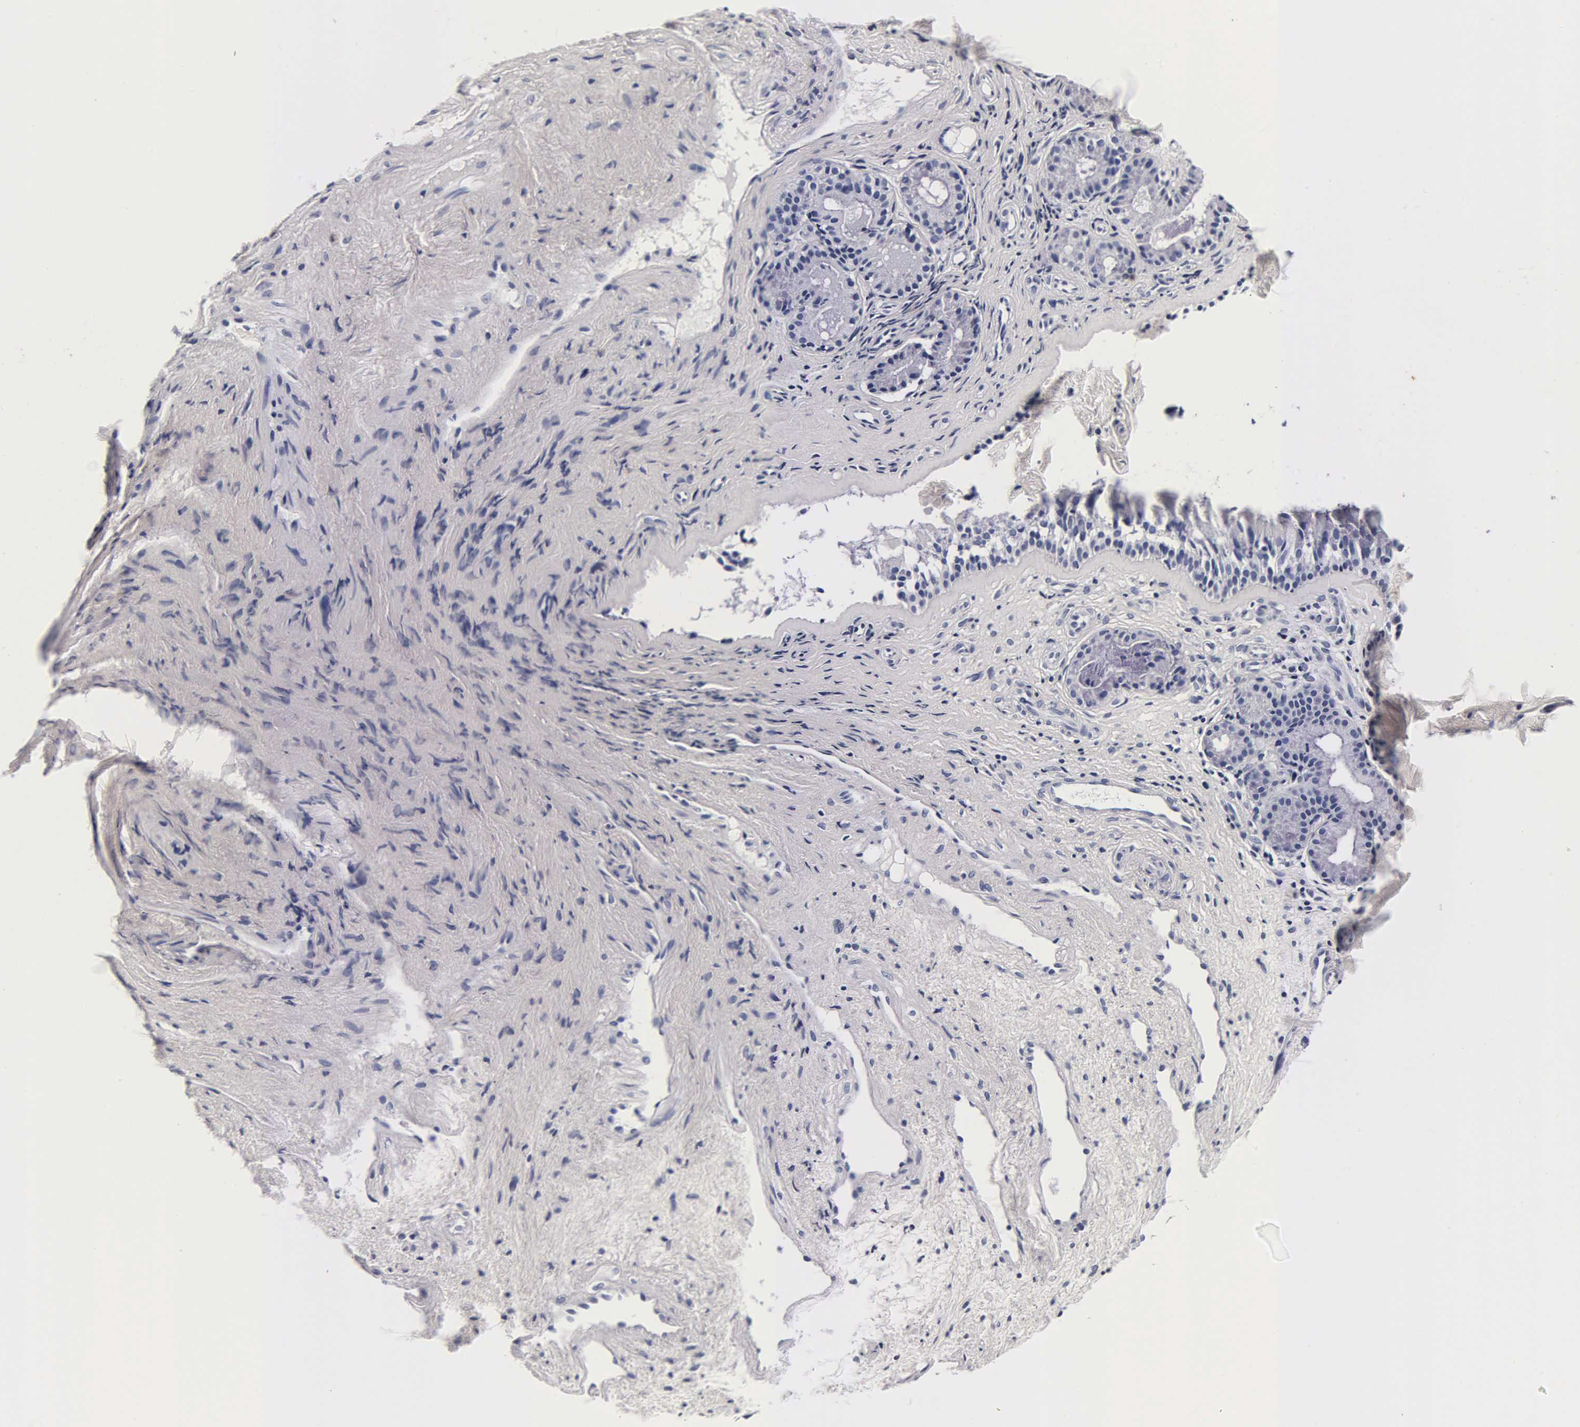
{"staining": {"intensity": "negative", "quantity": "none", "location": "none"}, "tissue": "nasopharynx", "cell_type": "Respiratory epithelial cells", "image_type": "normal", "snomed": [{"axis": "morphology", "description": "Normal tissue, NOS"}, {"axis": "topography", "description": "Nasopharynx"}], "caption": "There is no significant positivity in respiratory epithelial cells of nasopharynx. (Stains: DAB (3,3'-diaminobenzidine) immunohistochemistry (IHC) with hematoxylin counter stain, Microscopy: brightfield microscopy at high magnification).", "gene": "TG", "patient": {"sex": "female", "age": 78}}